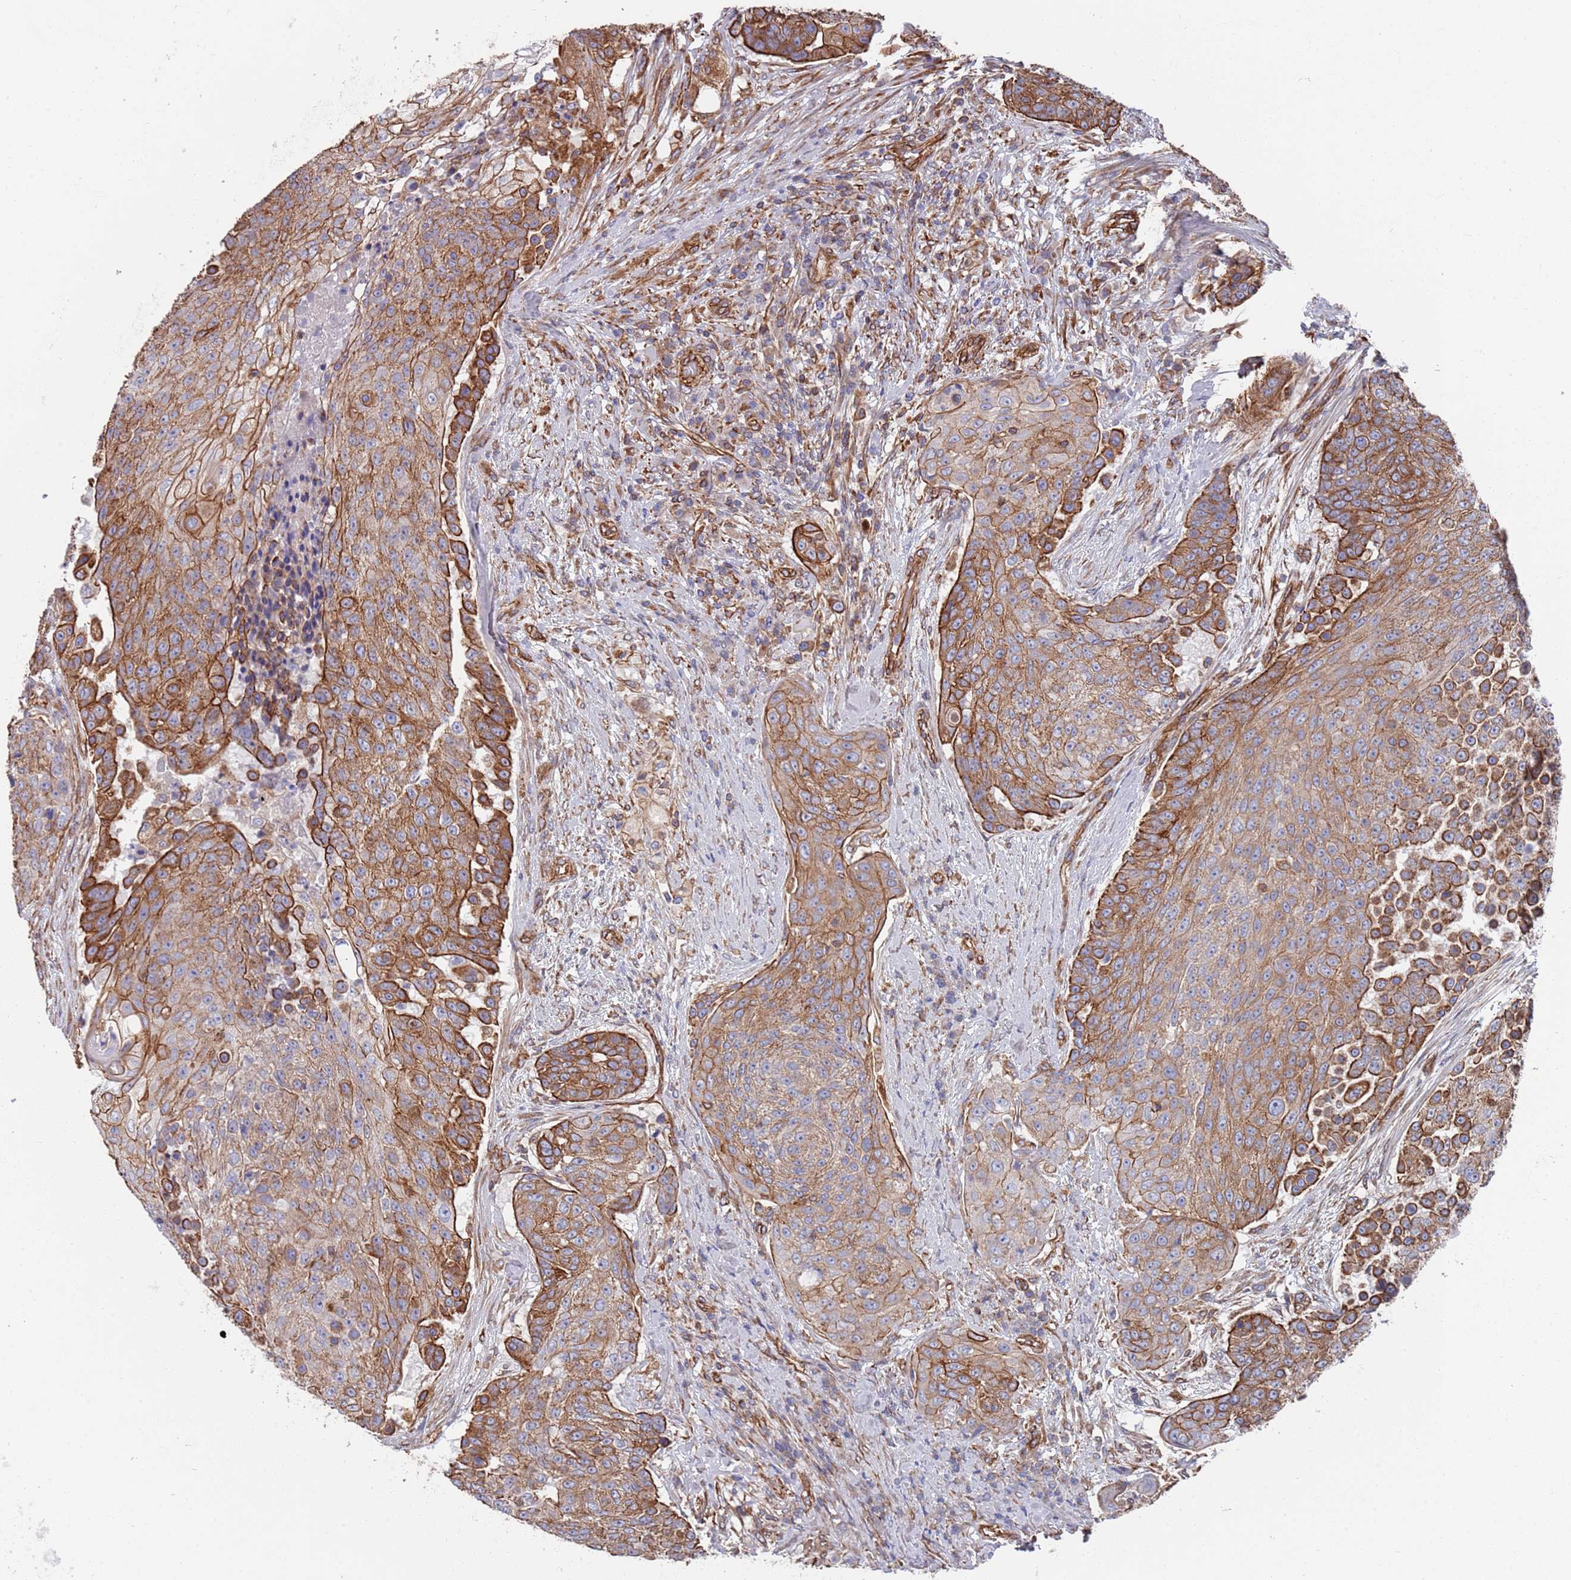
{"staining": {"intensity": "moderate", "quantity": "25%-75%", "location": "cytoplasmic/membranous"}, "tissue": "urothelial cancer", "cell_type": "Tumor cells", "image_type": "cancer", "snomed": [{"axis": "morphology", "description": "Urothelial carcinoma, High grade"}, {"axis": "topography", "description": "Urinary bladder"}], "caption": "Protein expression analysis of high-grade urothelial carcinoma exhibits moderate cytoplasmic/membranous expression in about 25%-75% of tumor cells. The staining was performed using DAB to visualize the protein expression in brown, while the nuclei were stained in blue with hematoxylin (Magnification: 20x).", "gene": "JAKMIP2", "patient": {"sex": "female", "age": 63}}